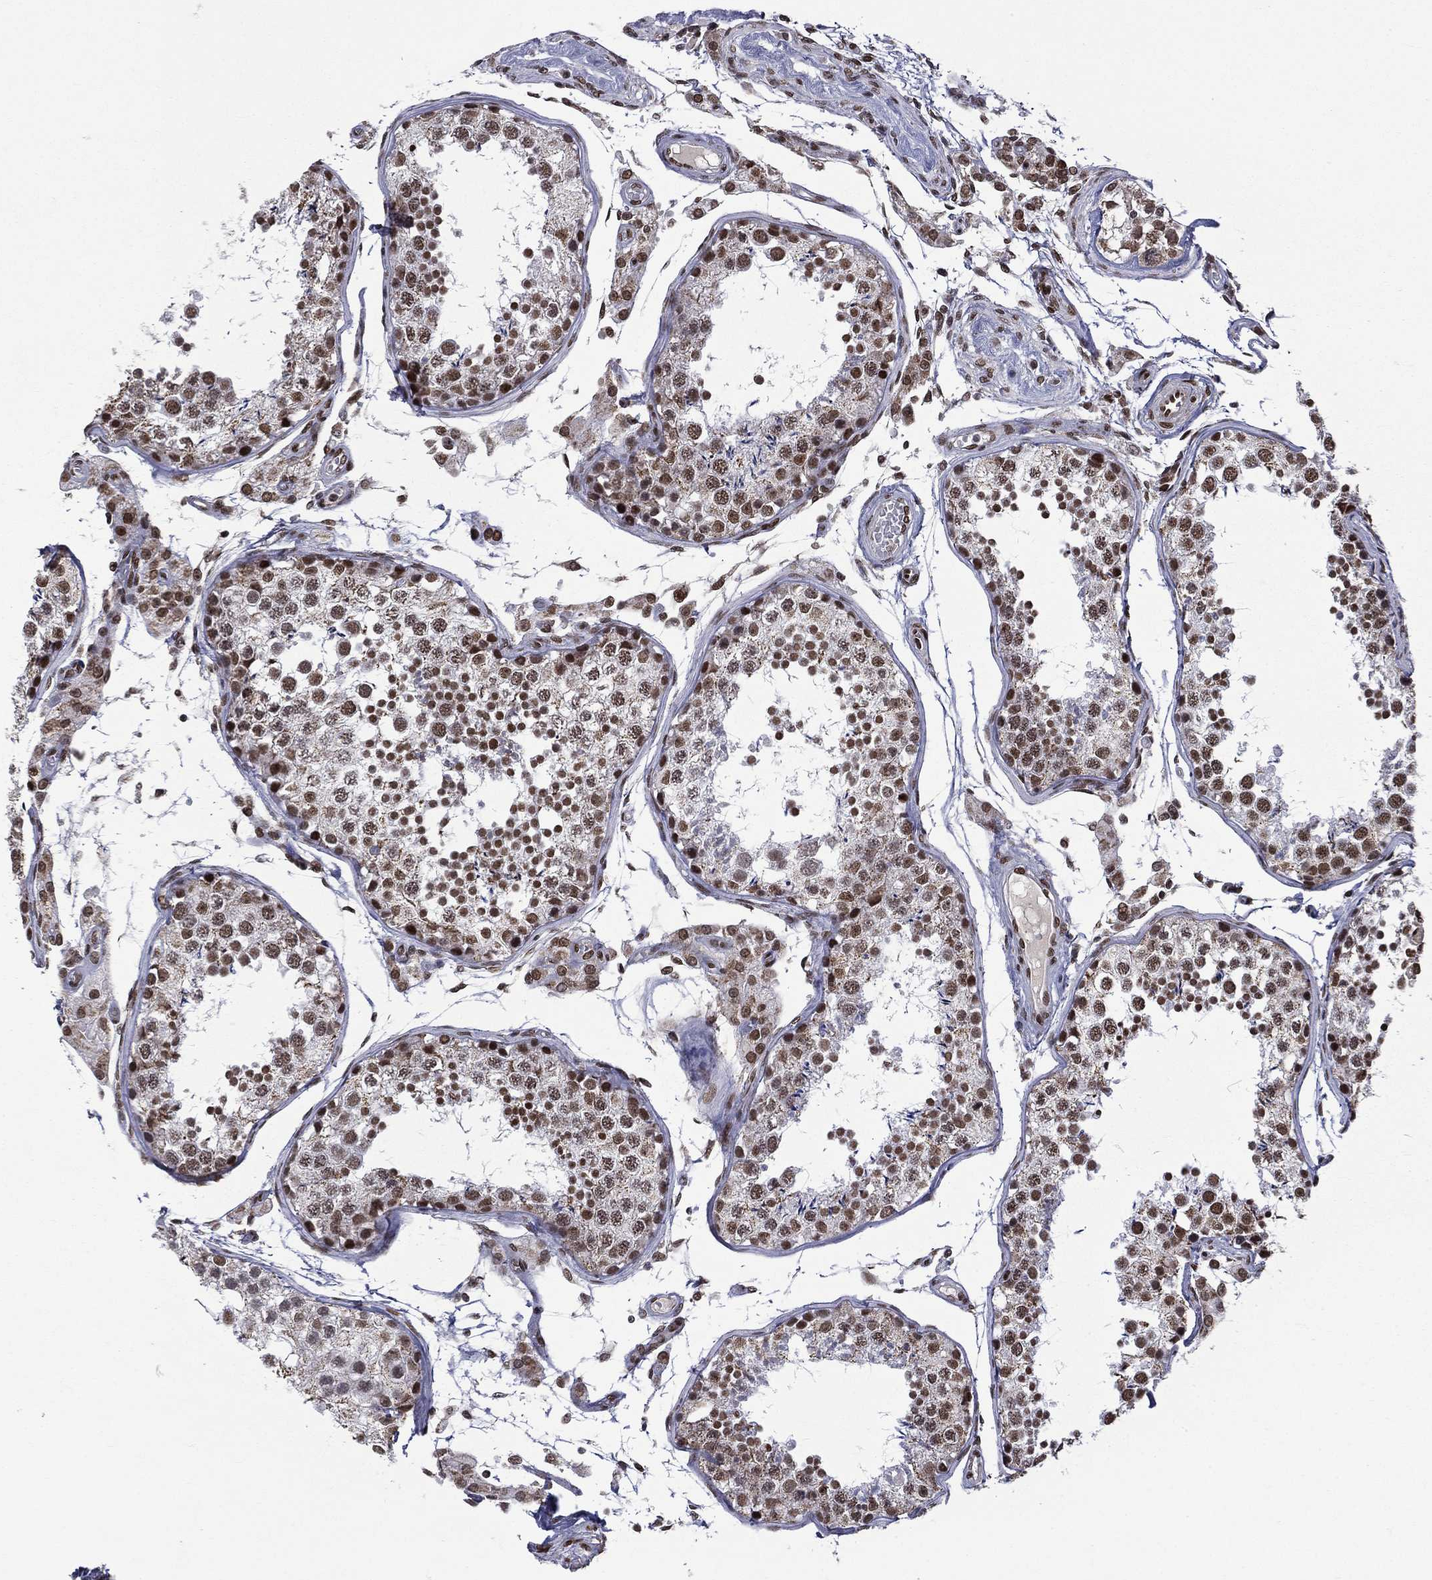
{"staining": {"intensity": "strong", "quantity": ">75%", "location": "nuclear"}, "tissue": "testis", "cell_type": "Cells in seminiferous ducts", "image_type": "normal", "snomed": [{"axis": "morphology", "description": "Normal tissue, NOS"}, {"axis": "topography", "description": "Testis"}], "caption": "DAB immunohistochemical staining of normal testis displays strong nuclear protein positivity in about >75% of cells in seminiferous ducts.", "gene": "C5orf24", "patient": {"sex": "male", "age": 29}}